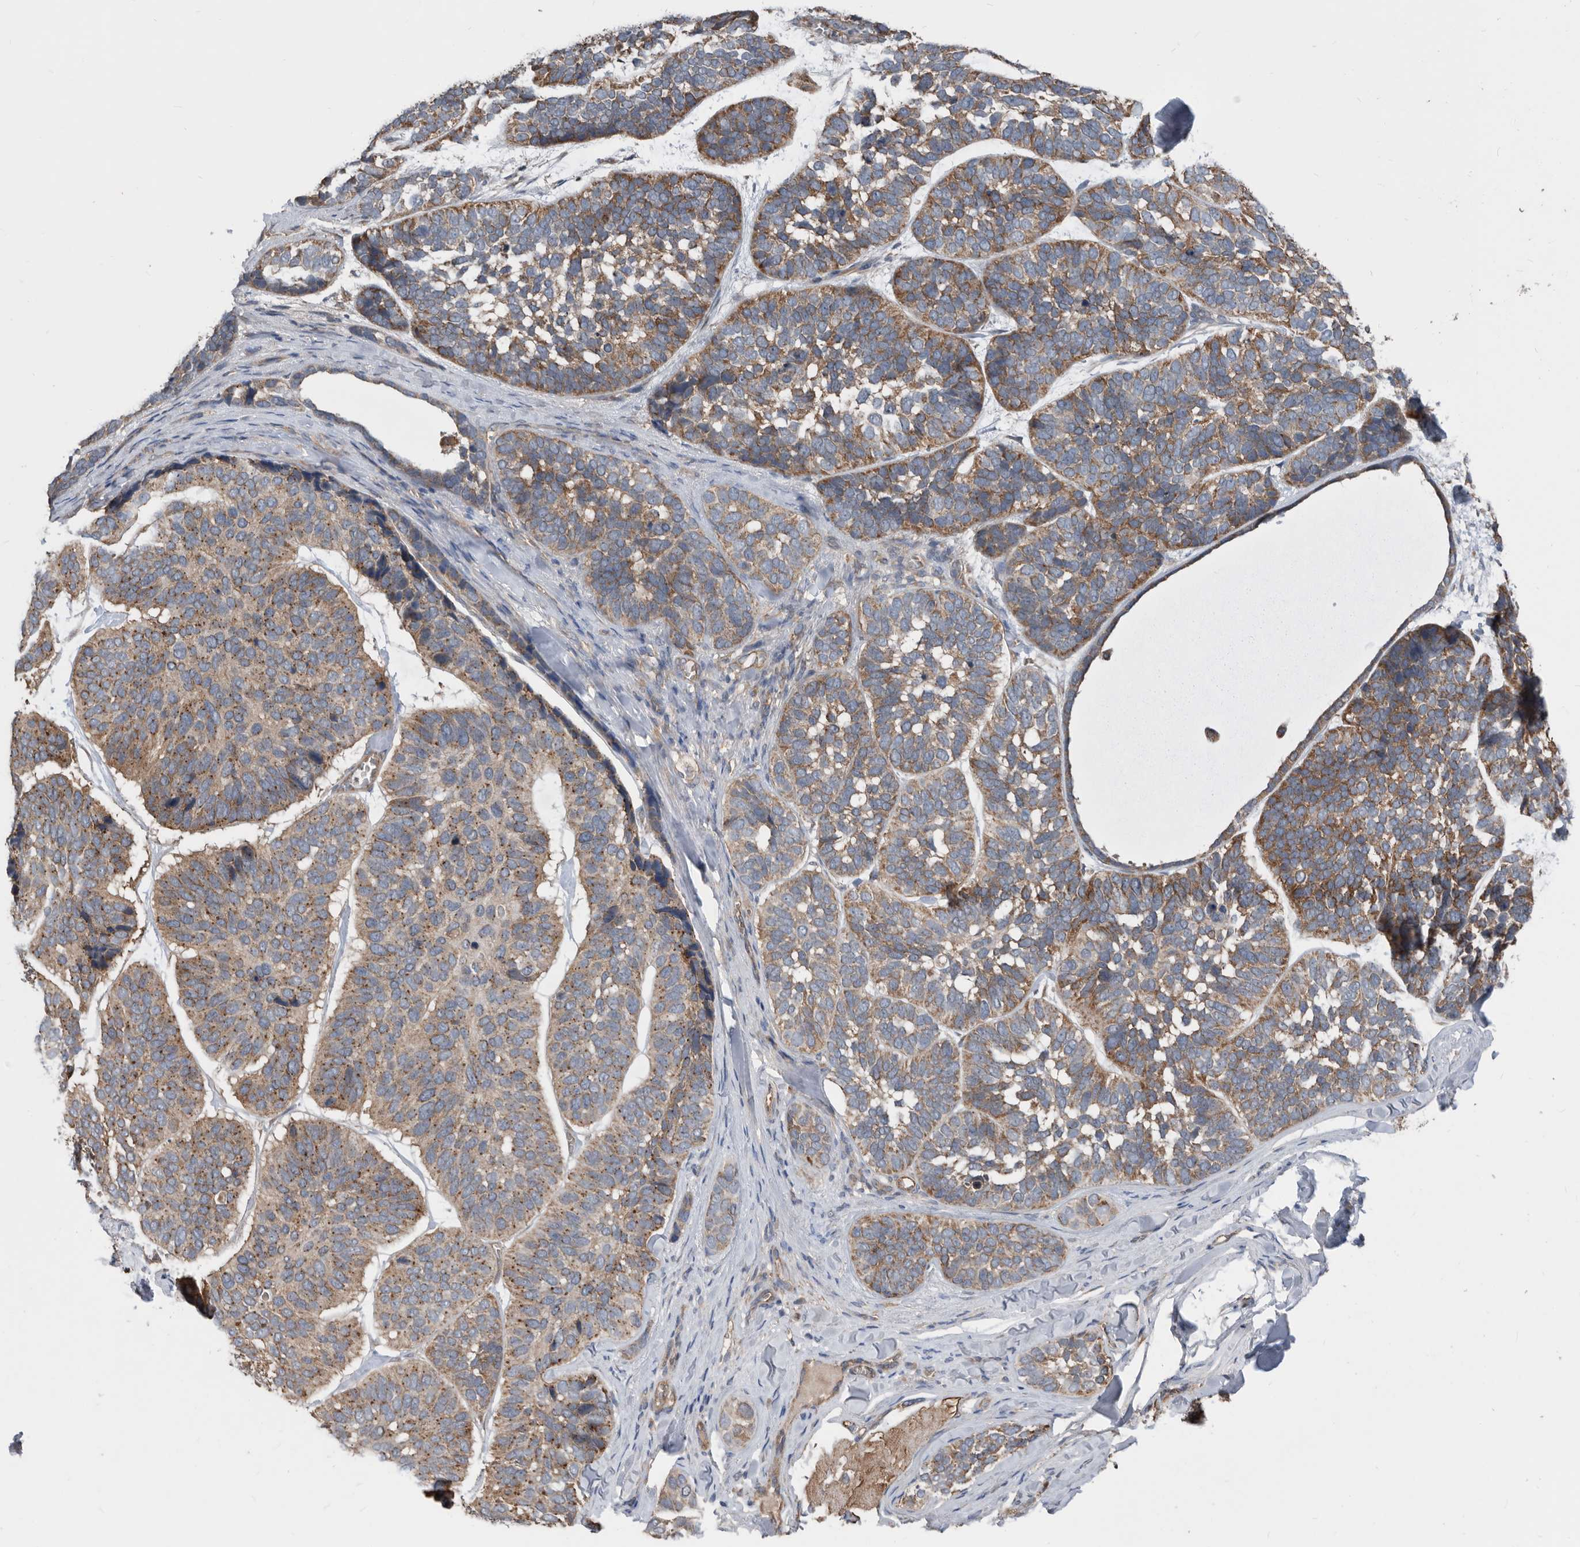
{"staining": {"intensity": "moderate", "quantity": ">75%", "location": "cytoplasmic/membranous"}, "tissue": "skin cancer", "cell_type": "Tumor cells", "image_type": "cancer", "snomed": [{"axis": "morphology", "description": "Basal cell carcinoma"}, {"axis": "topography", "description": "Skin"}], "caption": "About >75% of tumor cells in skin cancer exhibit moderate cytoplasmic/membranous protein expression as visualized by brown immunohistochemical staining.", "gene": "AFAP1", "patient": {"sex": "male", "age": 62}}